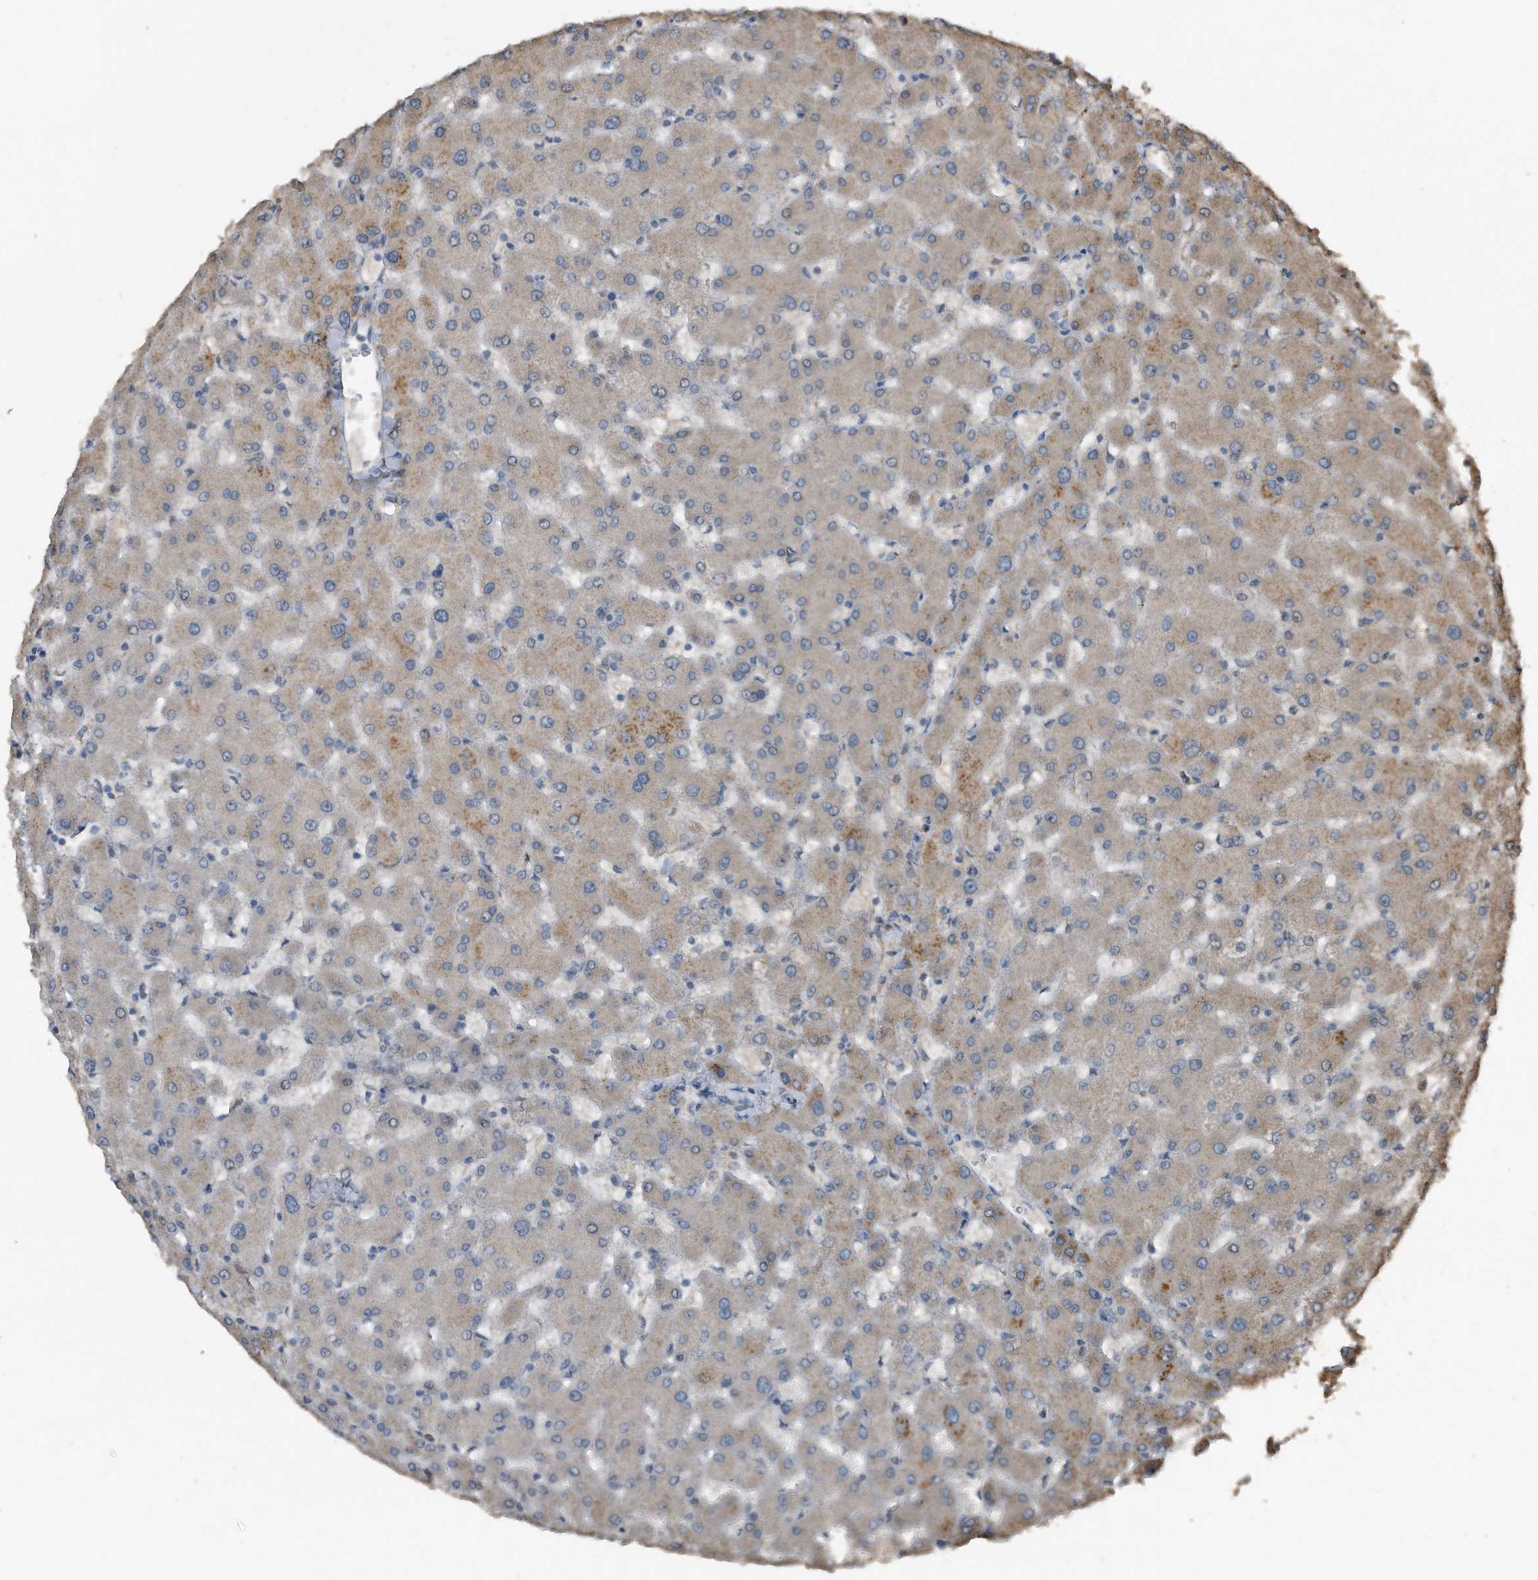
{"staining": {"intensity": "negative", "quantity": "none", "location": "none"}, "tissue": "liver", "cell_type": "Cholangiocytes", "image_type": "normal", "snomed": [{"axis": "morphology", "description": "Normal tissue, NOS"}, {"axis": "topography", "description": "Liver"}], "caption": "Benign liver was stained to show a protein in brown. There is no significant positivity in cholangiocytes. (Brightfield microscopy of DAB (3,3'-diaminobenzidine) immunohistochemistry at high magnification).", "gene": "ANKRD10", "patient": {"sex": "female", "age": 63}}